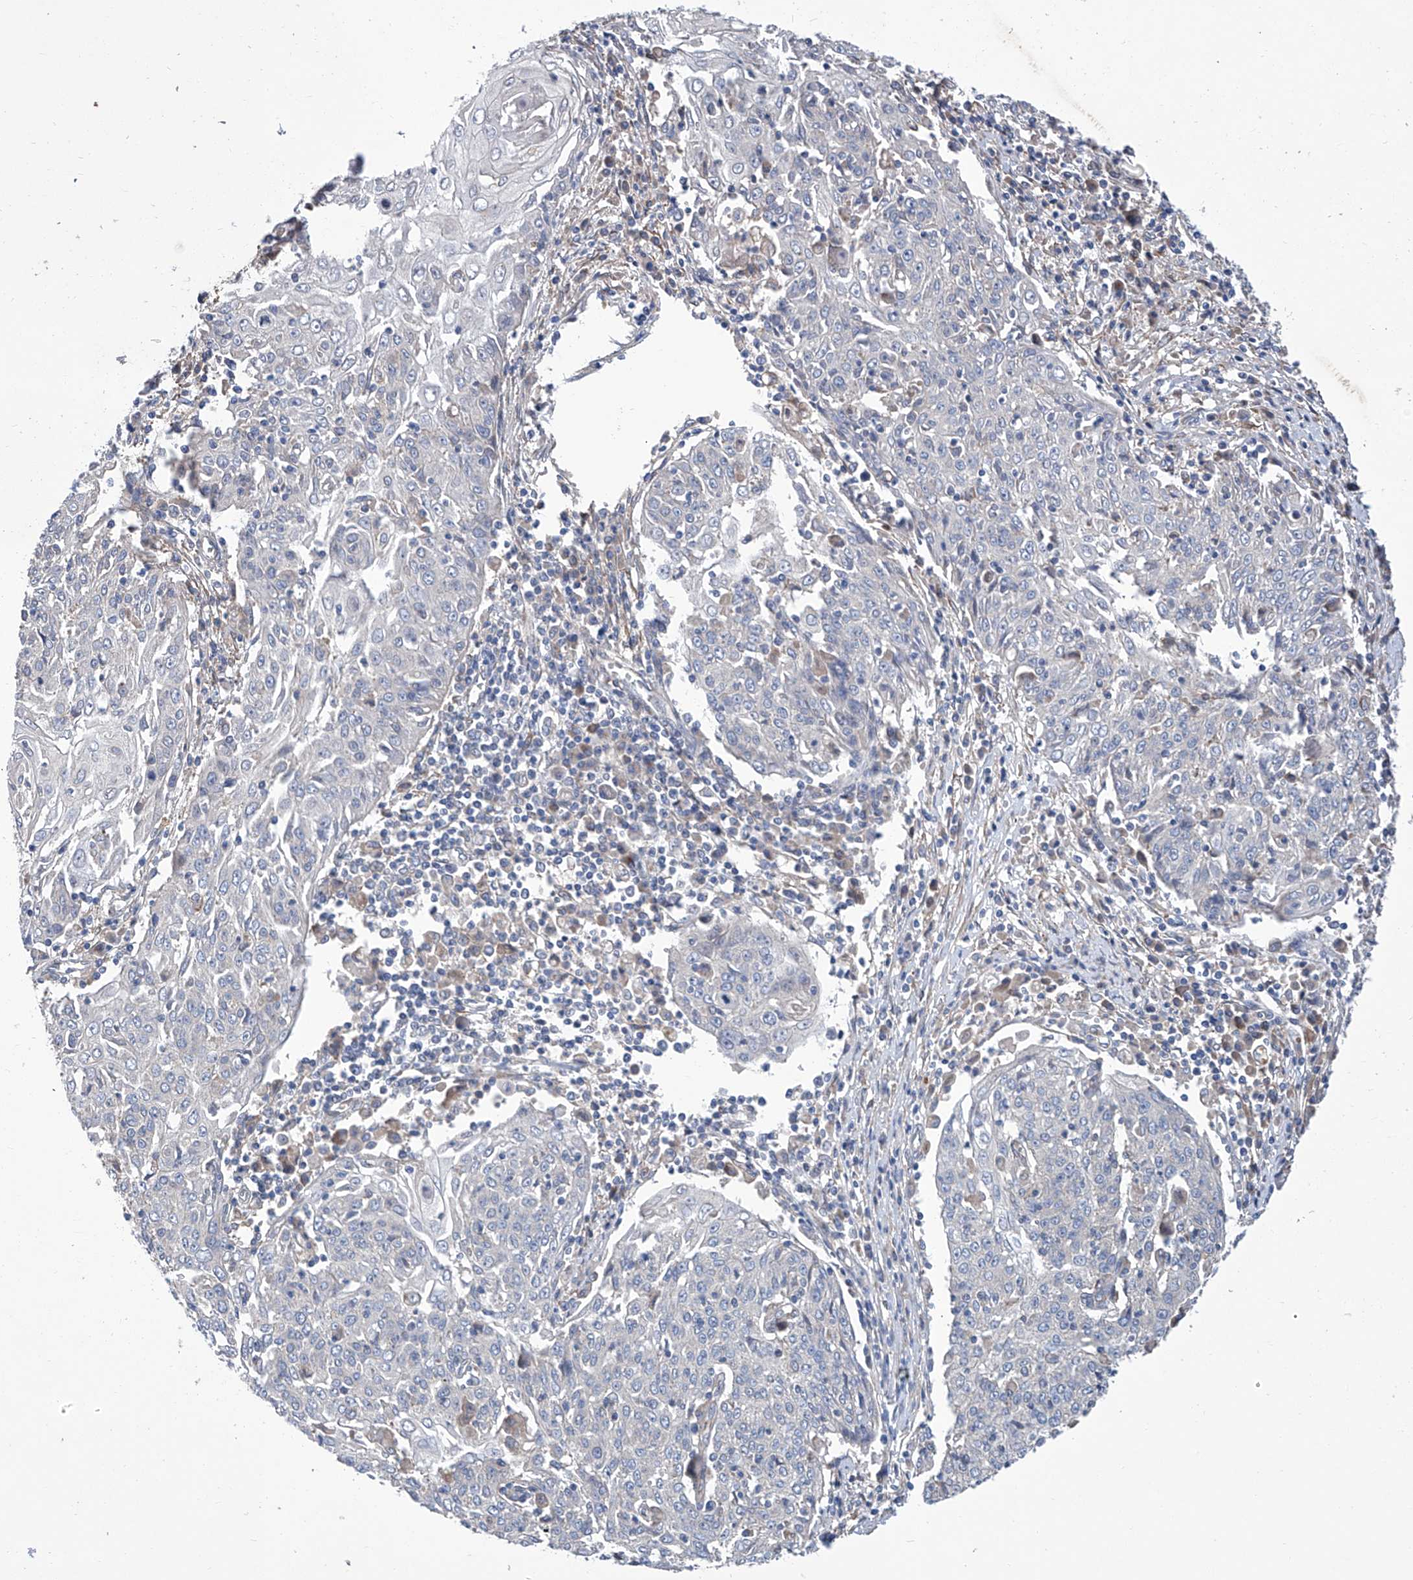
{"staining": {"intensity": "negative", "quantity": "none", "location": "none"}, "tissue": "cervical cancer", "cell_type": "Tumor cells", "image_type": "cancer", "snomed": [{"axis": "morphology", "description": "Squamous cell carcinoma, NOS"}, {"axis": "topography", "description": "Cervix"}], "caption": "Tumor cells are negative for protein expression in human cervical cancer (squamous cell carcinoma).", "gene": "SMS", "patient": {"sex": "female", "age": 48}}